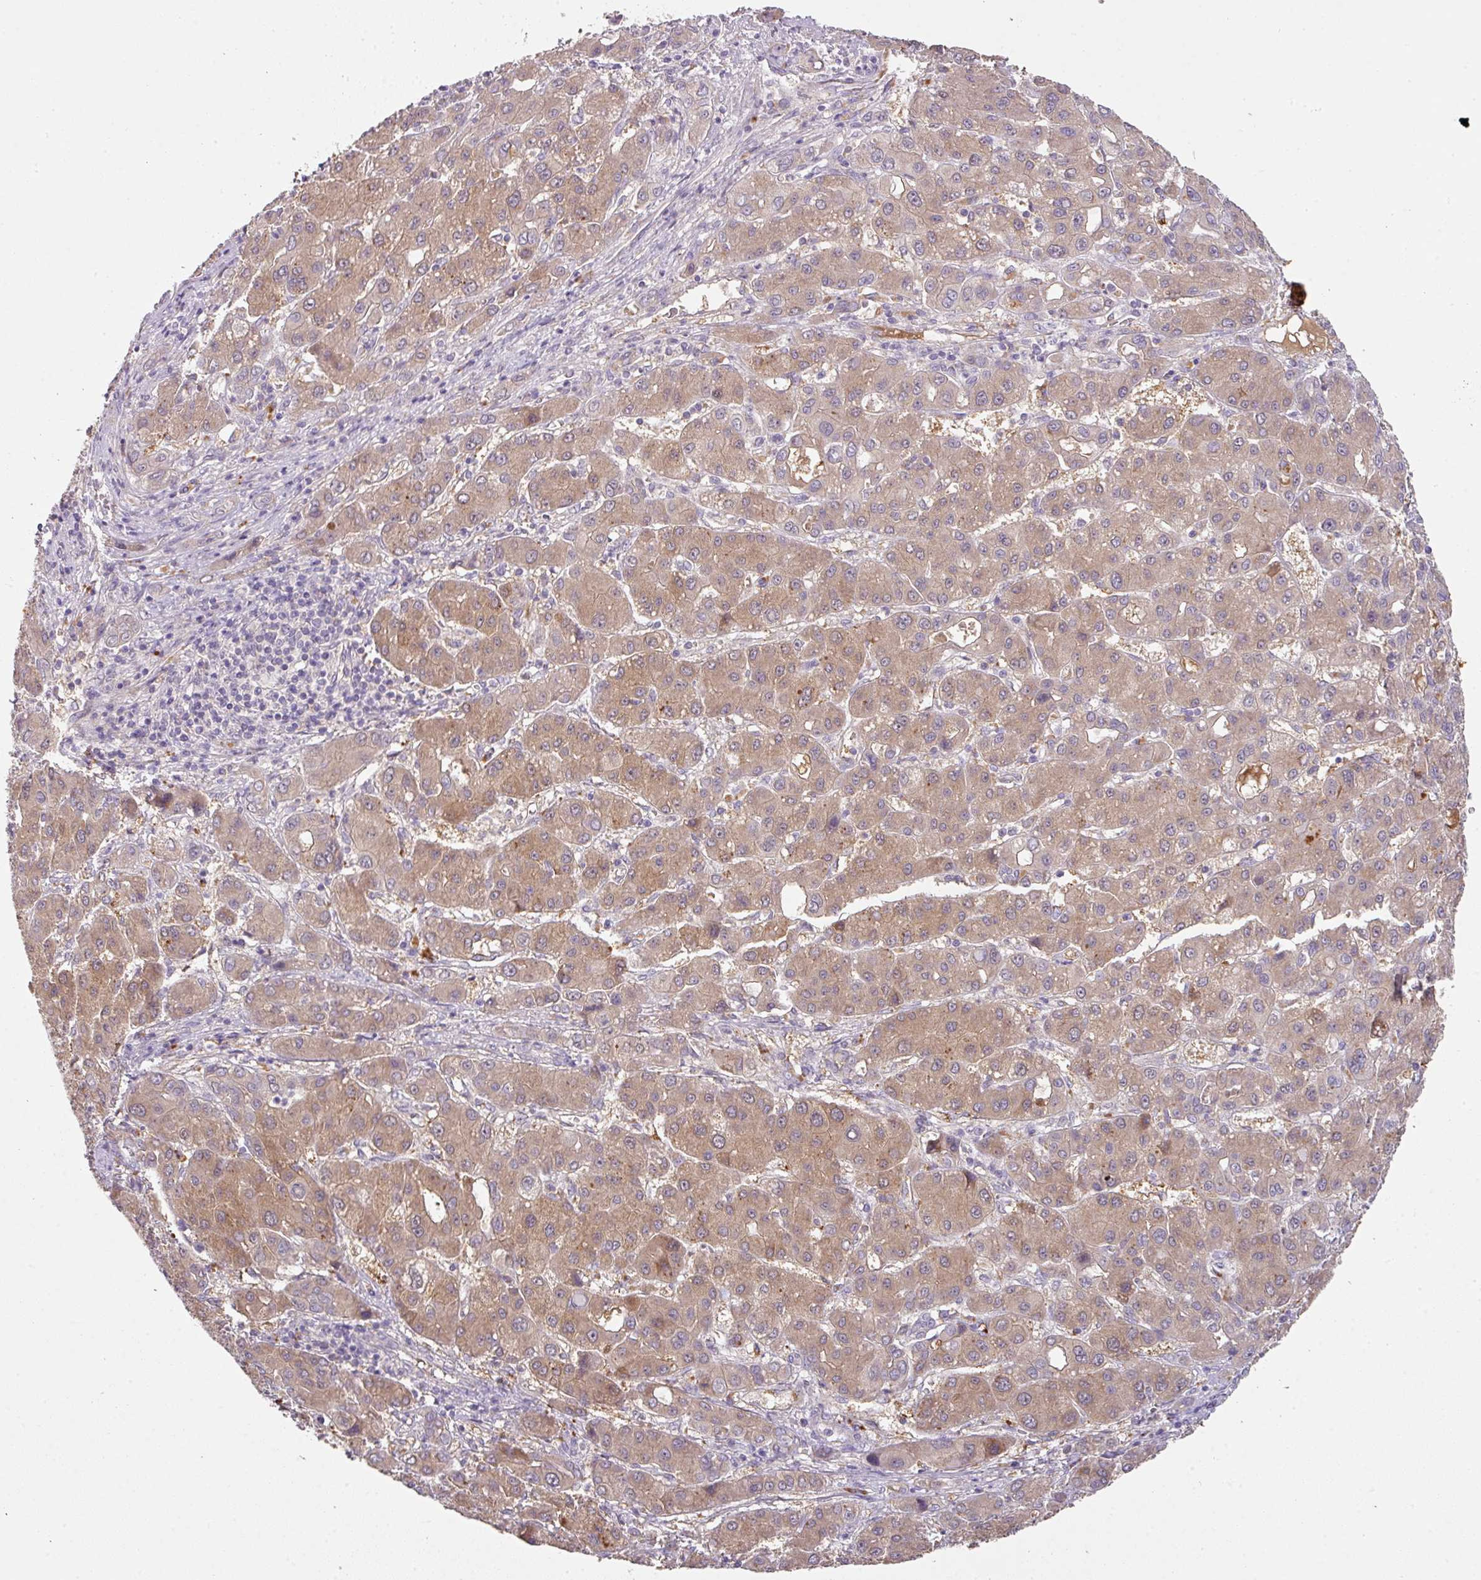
{"staining": {"intensity": "moderate", "quantity": ">75%", "location": "cytoplasmic/membranous"}, "tissue": "liver cancer", "cell_type": "Tumor cells", "image_type": "cancer", "snomed": [{"axis": "morphology", "description": "Carcinoma, Hepatocellular, NOS"}, {"axis": "topography", "description": "Liver"}], "caption": "Protein expression analysis of human liver cancer reveals moderate cytoplasmic/membranous positivity in approximately >75% of tumor cells.", "gene": "ZNF266", "patient": {"sex": "male", "age": 55}}